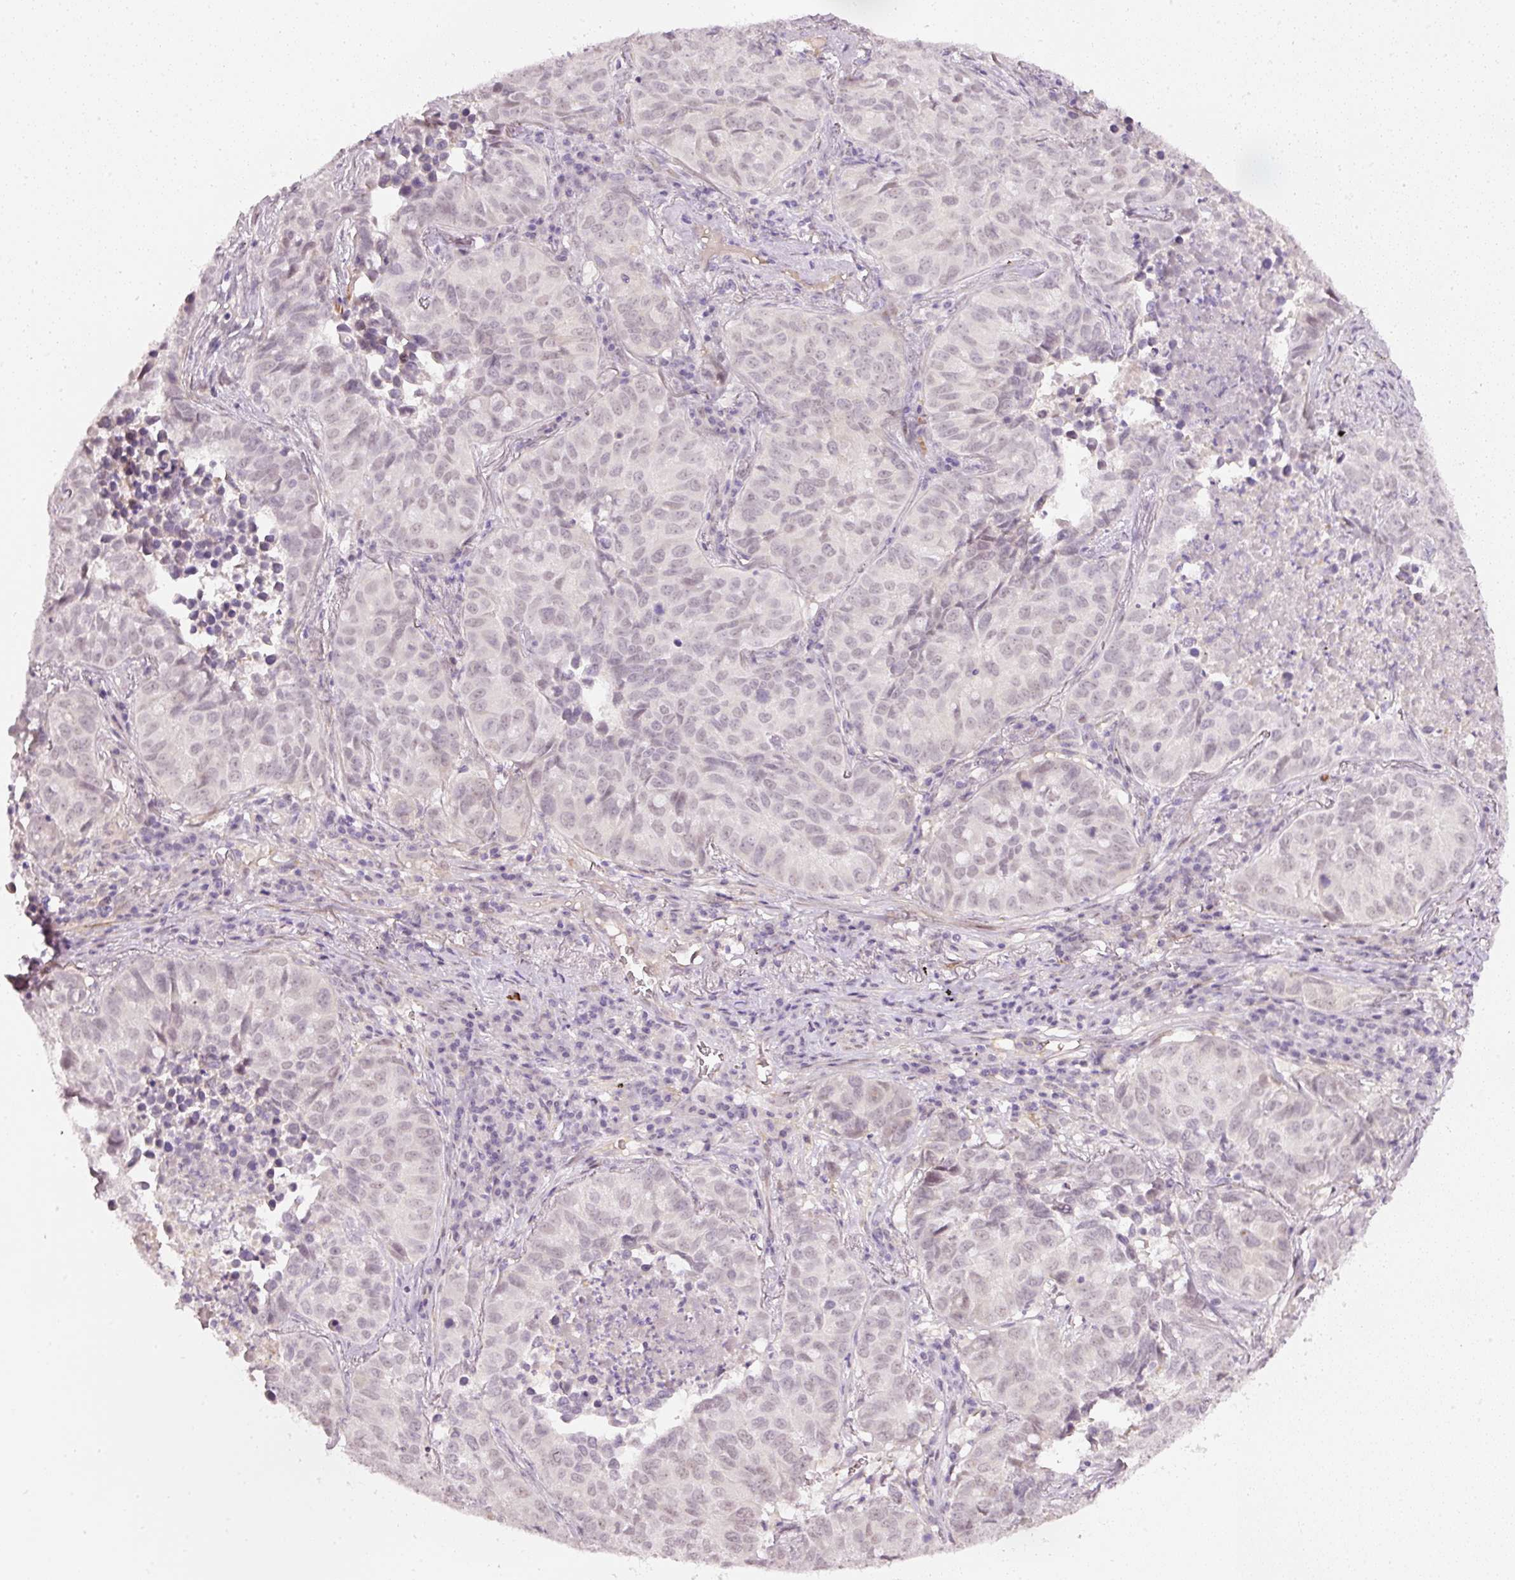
{"staining": {"intensity": "negative", "quantity": "none", "location": "none"}, "tissue": "lung cancer", "cell_type": "Tumor cells", "image_type": "cancer", "snomed": [{"axis": "morphology", "description": "Adenocarcinoma, NOS"}, {"axis": "topography", "description": "Lung"}], "caption": "Immunohistochemistry (IHC) photomicrograph of neoplastic tissue: lung cancer (adenocarcinoma) stained with DAB exhibits no significant protein positivity in tumor cells.", "gene": "TOGARAM1", "patient": {"sex": "female", "age": 50}}